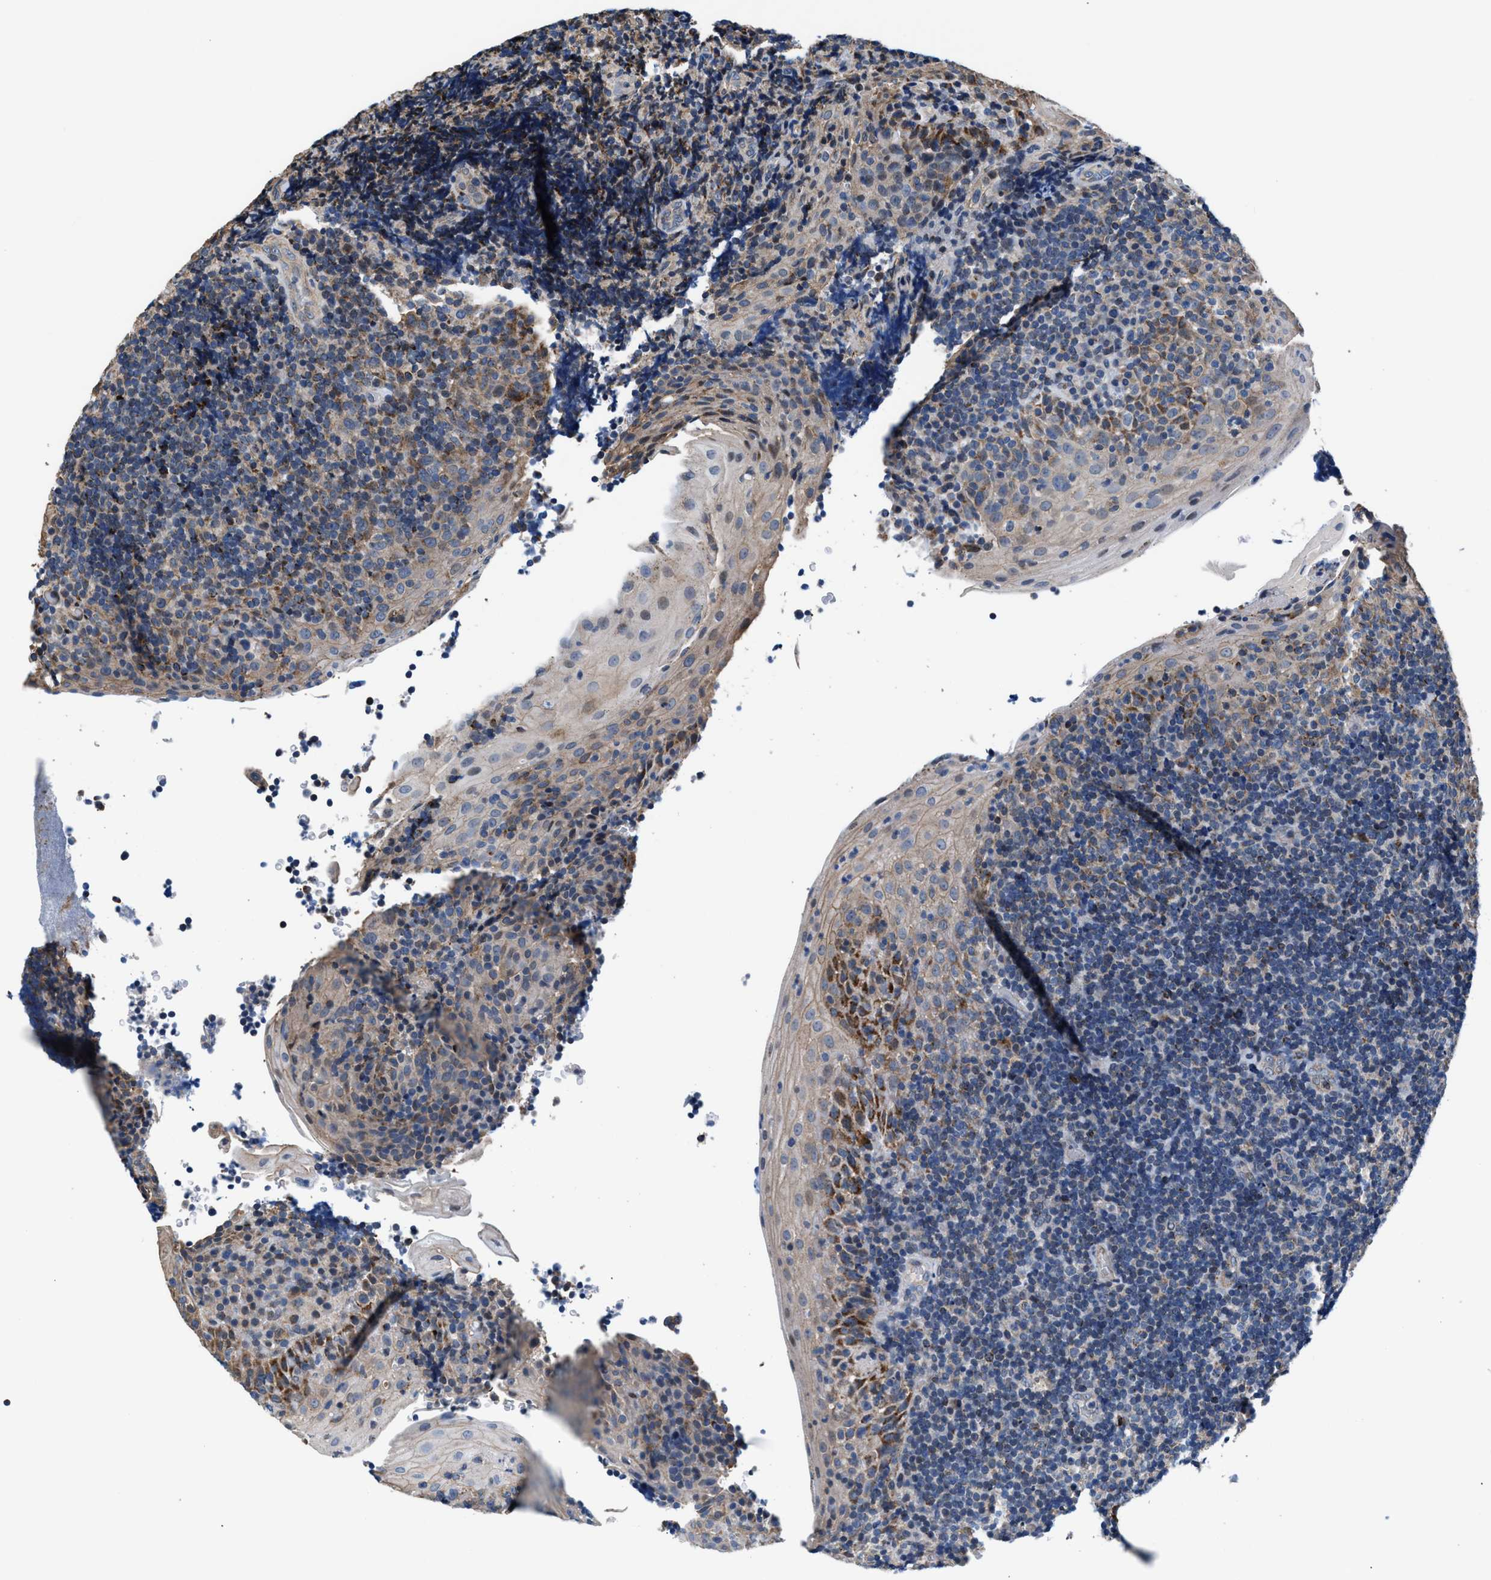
{"staining": {"intensity": "moderate", "quantity": "25%-75%", "location": "cytoplasmic/membranous"}, "tissue": "tonsil", "cell_type": "Non-germinal center cells", "image_type": "normal", "snomed": [{"axis": "morphology", "description": "Normal tissue, NOS"}, {"axis": "topography", "description": "Tonsil"}], "caption": "Protein expression analysis of normal tonsil exhibits moderate cytoplasmic/membranous staining in approximately 25%-75% of non-germinal center cells.", "gene": "NKTR", "patient": {"sex": "male", "age": 37}}